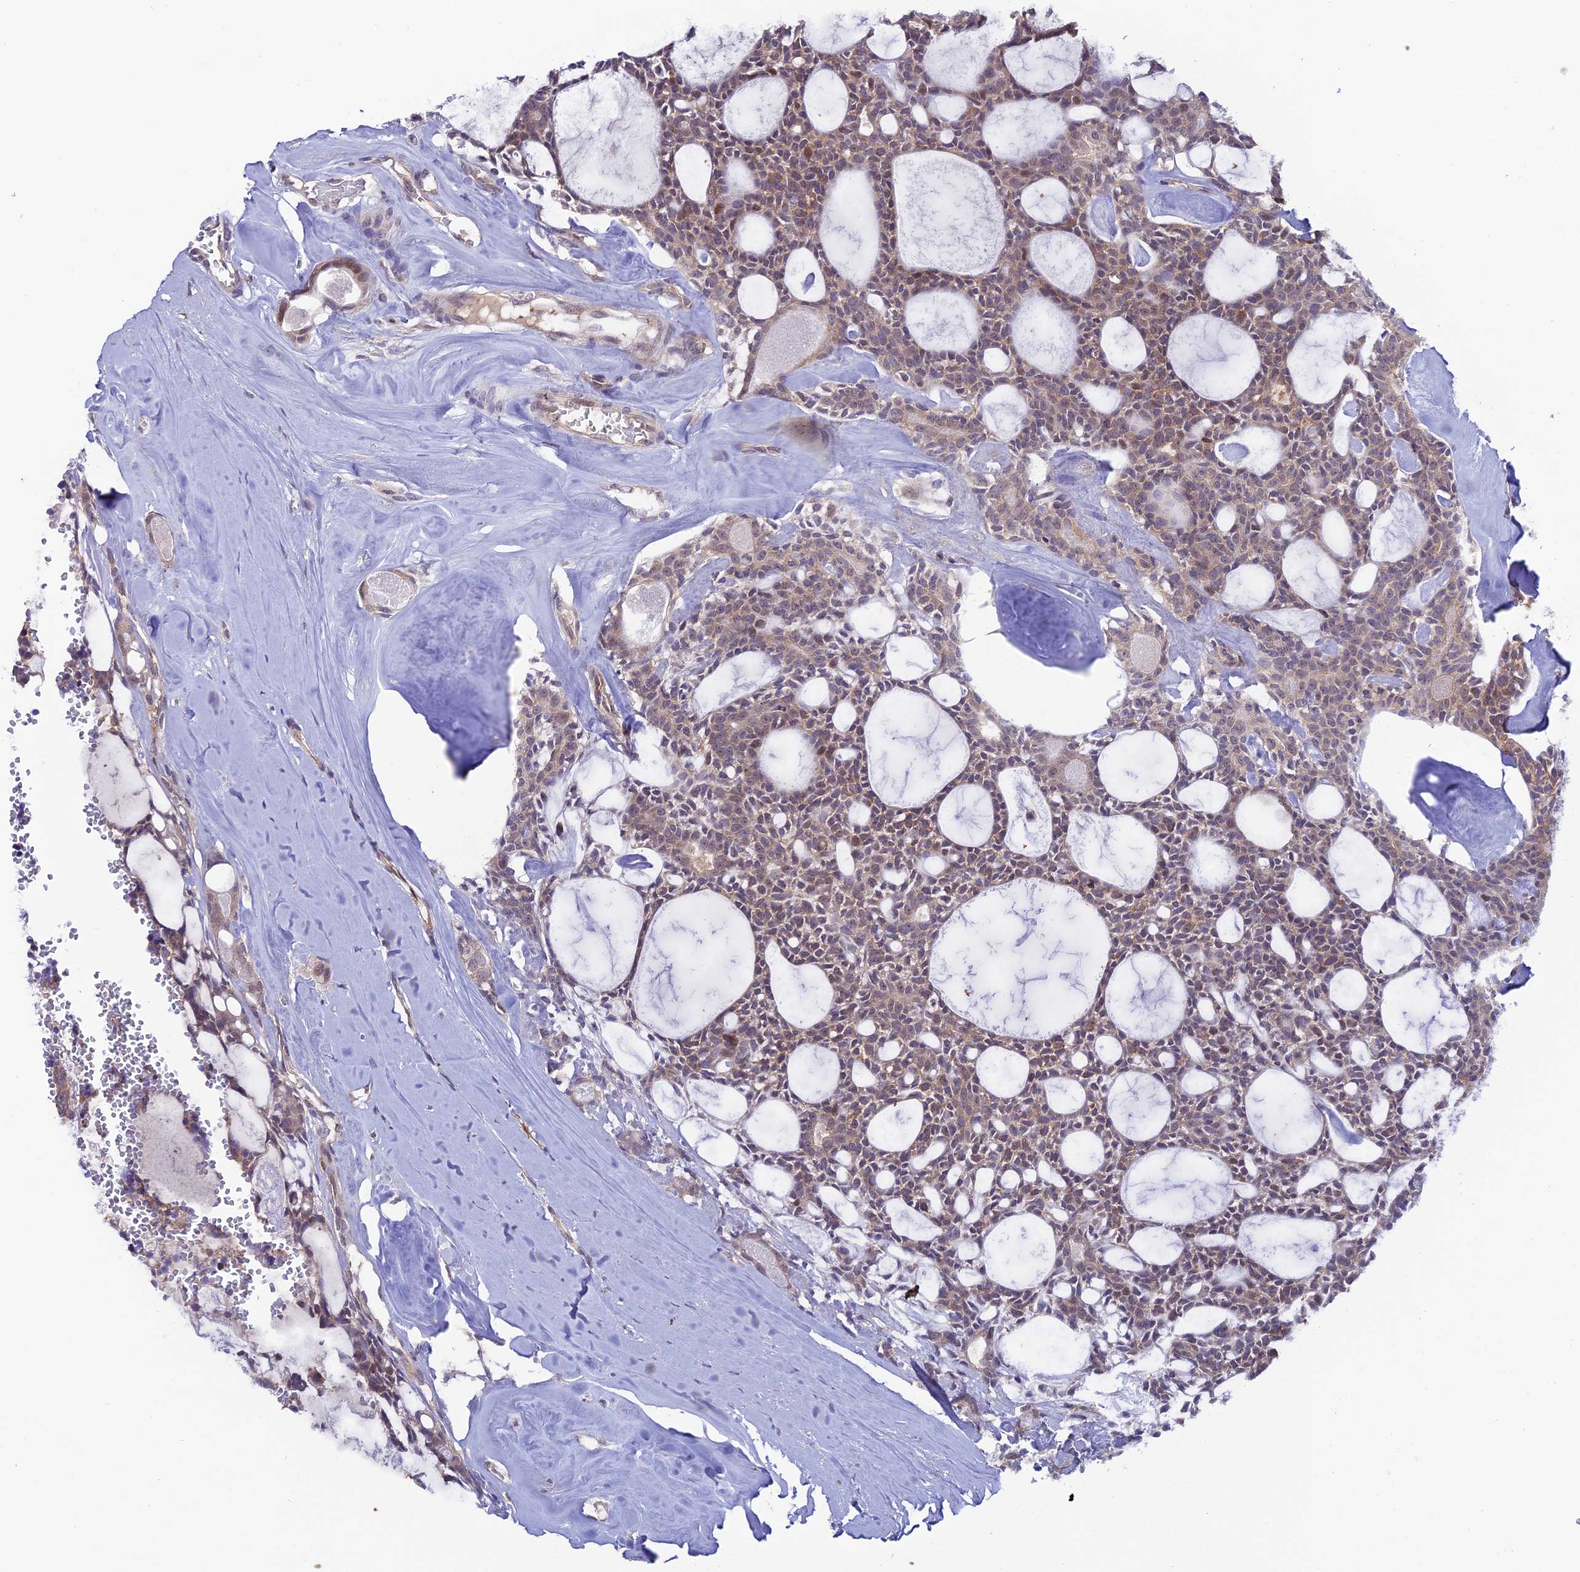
{"staining": {"intensity": "weak", "quantity": ">75%", "location": "cytoplasmic/membranous"}, "tissue": "head and neck cancer", "cell_type": "Tumor cells", "image_type": "cancer", "snomed": [{"axis": "morphology", "description": "Adenocarcinoma, NOS"}, {"axis": "topography", "description": "Salivary gland"}, {"axis": "topography", "description": "Head-Neck"}], "caption": "High-power microscopy captured an immunohistochemistry micrograph of head and neck cancer (adenocarcinoma), revealing weak cytoplasmic/membranous staining in about >75% of tumor cells.", "gene": "TRIM40", "patient": {"sex": "male", "age": 55}}